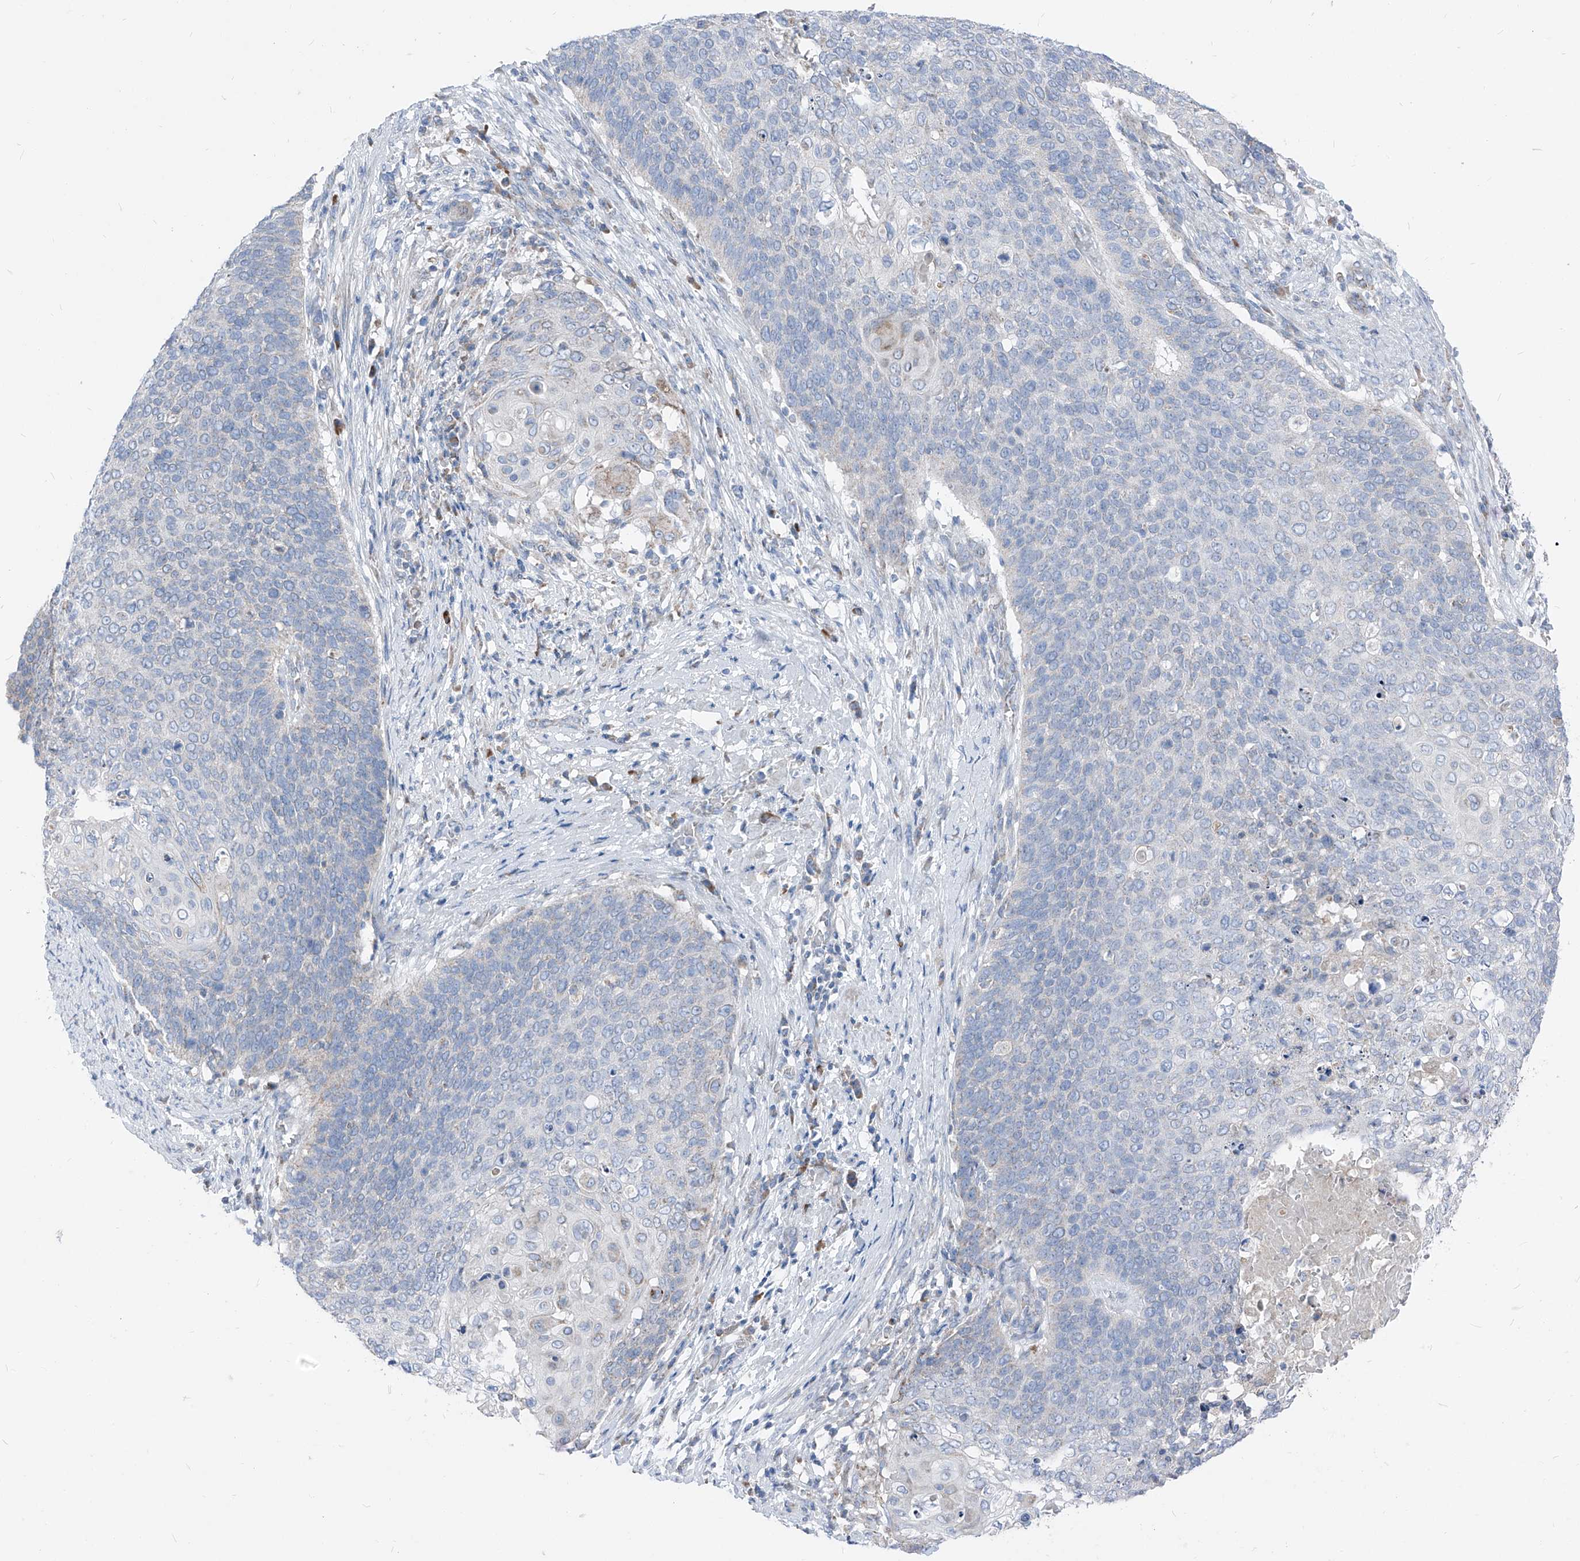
{"staining": {"intensity": "negative", "quantity": "none", "location": "none"}, "tissue": "cervical cancer", "cell_type": "Tumor cells", "image_type": "cancer", "snomed": [{"axis": "morphology", "description": "Squamous cell carcinoma, NOS"}, {"axis": "topography", "description": "Cervix"}], "caption": "Immunohistochemical staining of cervical cancer (squamous cell carcinoma) displays no significant staining in tumor cells.", "gene": "AGPS", "patient": {"sex": "female", "age": 39}}